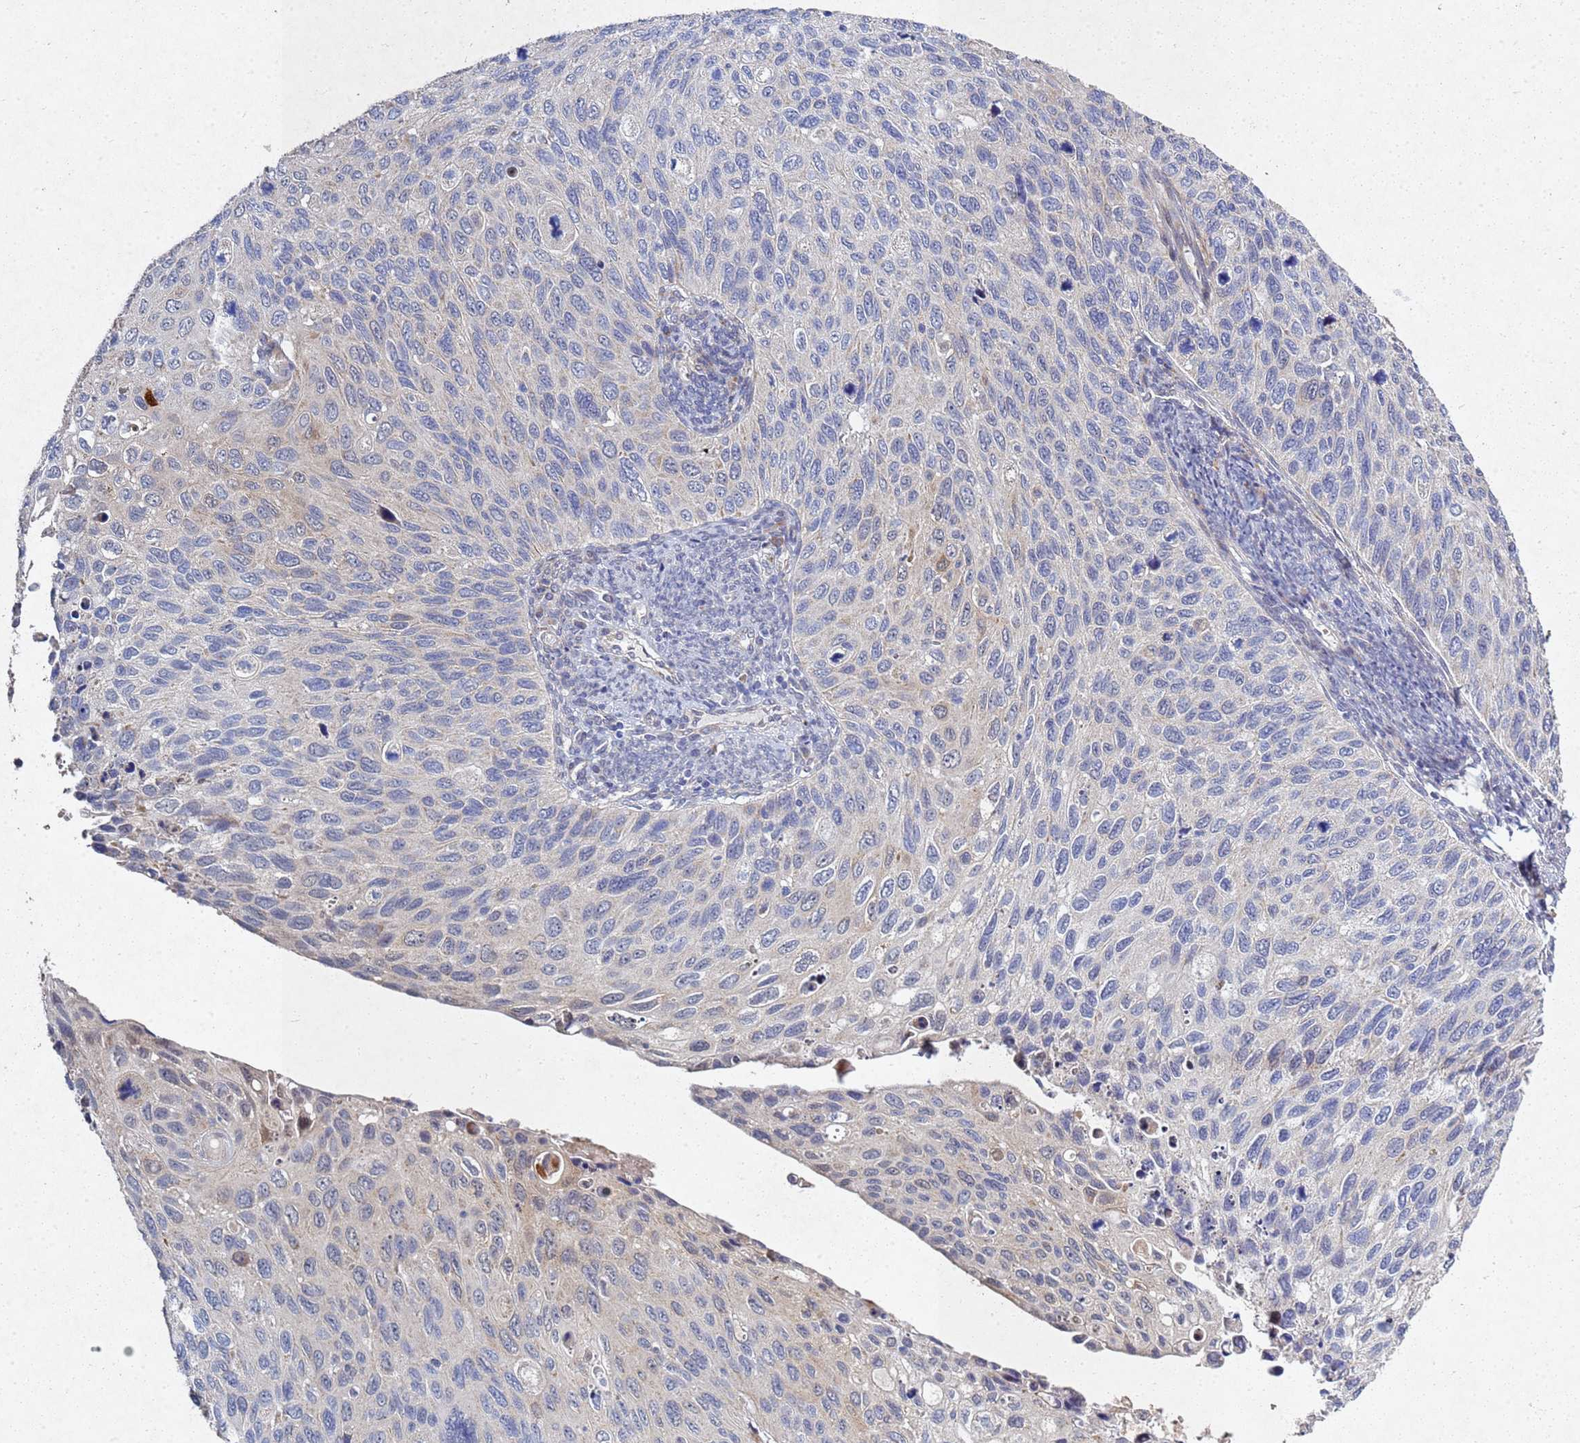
{"staining": {"intensity": "moderate", "quantity": "<25%", "location": "cytoplasmic/membranous"}, "tissue": "cervical cancer", "cell_type": "Tumor cells", "image_type": "cancer", "snomed": [{"axis": "morphology", "description": "Squamous cell carcinoma, NOS"}, {"axis": "topography", "description": "Cervix"}], "caption": "Human cervical squamous cell carcinoma stained with a protein marker demonstrates moderate staining in tumor cells.", "gene": "TNPO2", "patient": {"sex": "female", "age": 70}}